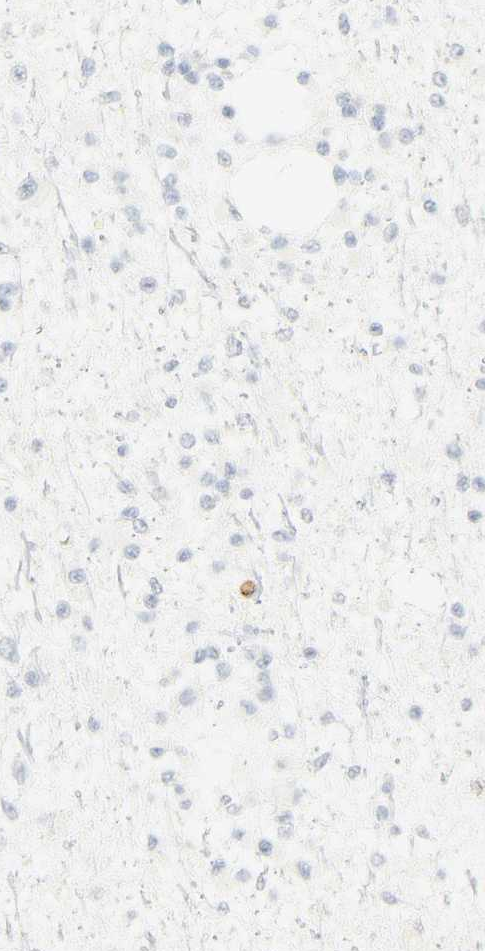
{"staining": {"intensity": "negative", "quantity": "none", "location": "none"}, "tissue": "glioma", "cell_type": "Tumor cells", "image_type": "cancer", "snomed": [{"axis": "morphology", "description": "Glioma, malignant, Low grade"}, {"axis": "topography", "description": "Brain"}], "caption": "The image demonstrates no significant expression in tumor cells of glioma. (Immunohistochemistry, brightfield microscopy, high magnification).", "gene": "CEACAM5", "patient": {"sex": "female", "age": 22}}